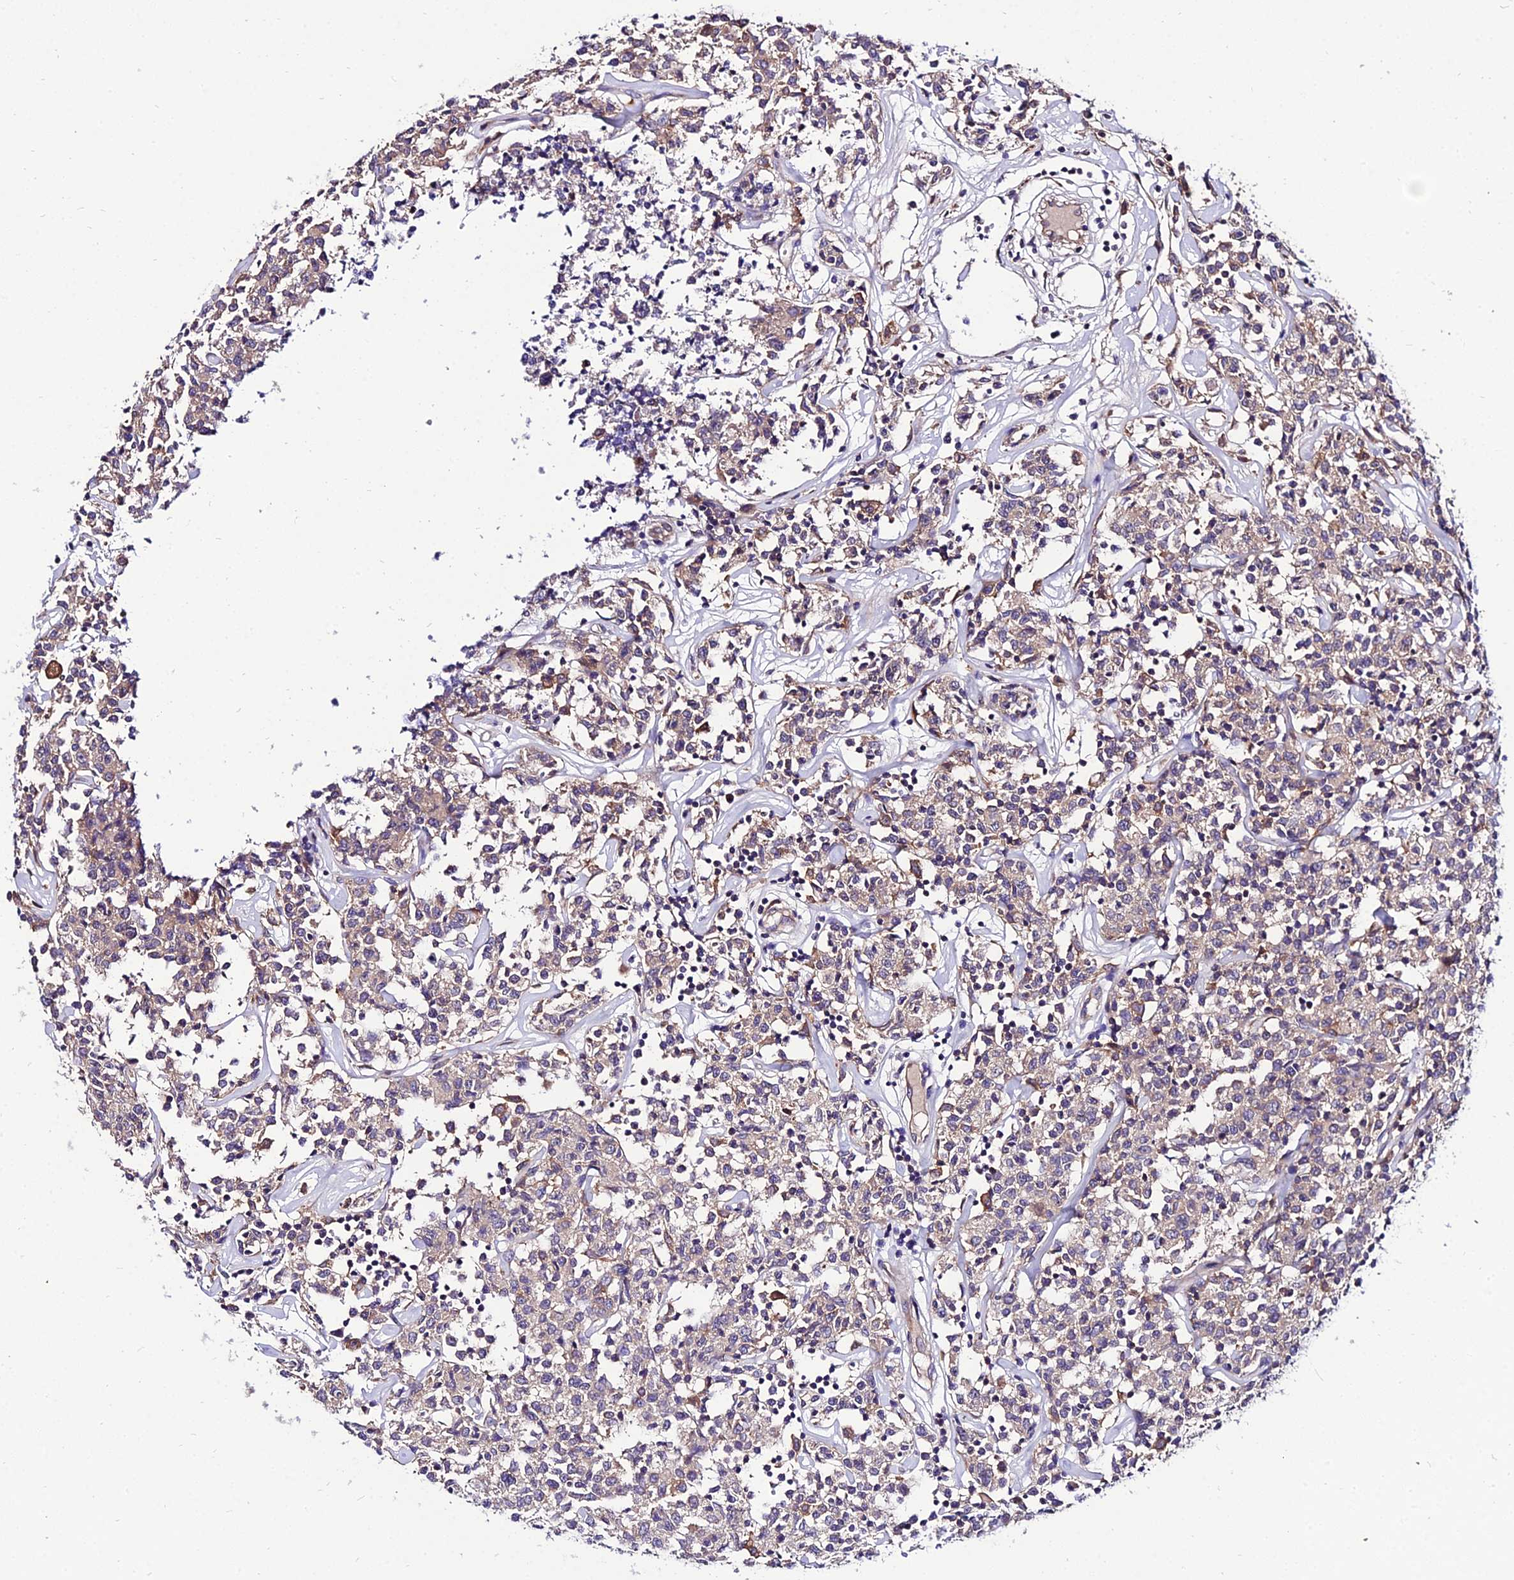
{"staining": {"intensity": "weak", "quantity": "<25%", "location": "cytoplasmic/membranous"}, "tissue": "lymphoma", "cell_type": "Tumor cells", "image_type": "cancer", "snomed": [{"axis": "morphology", "description": "Malignant lymphoma, non-Hodgkin's type, Low grade"}, {"axis": "topography", "description": "Small intestine"}], "caption": "Immunohistochemical staining of human low-grade malignant lymphoma, non-Hodgkin's type displays no significant positivity in tumor cells.", "gene": "C2orf69", "patient": {"sex": "female", "age": 59}}